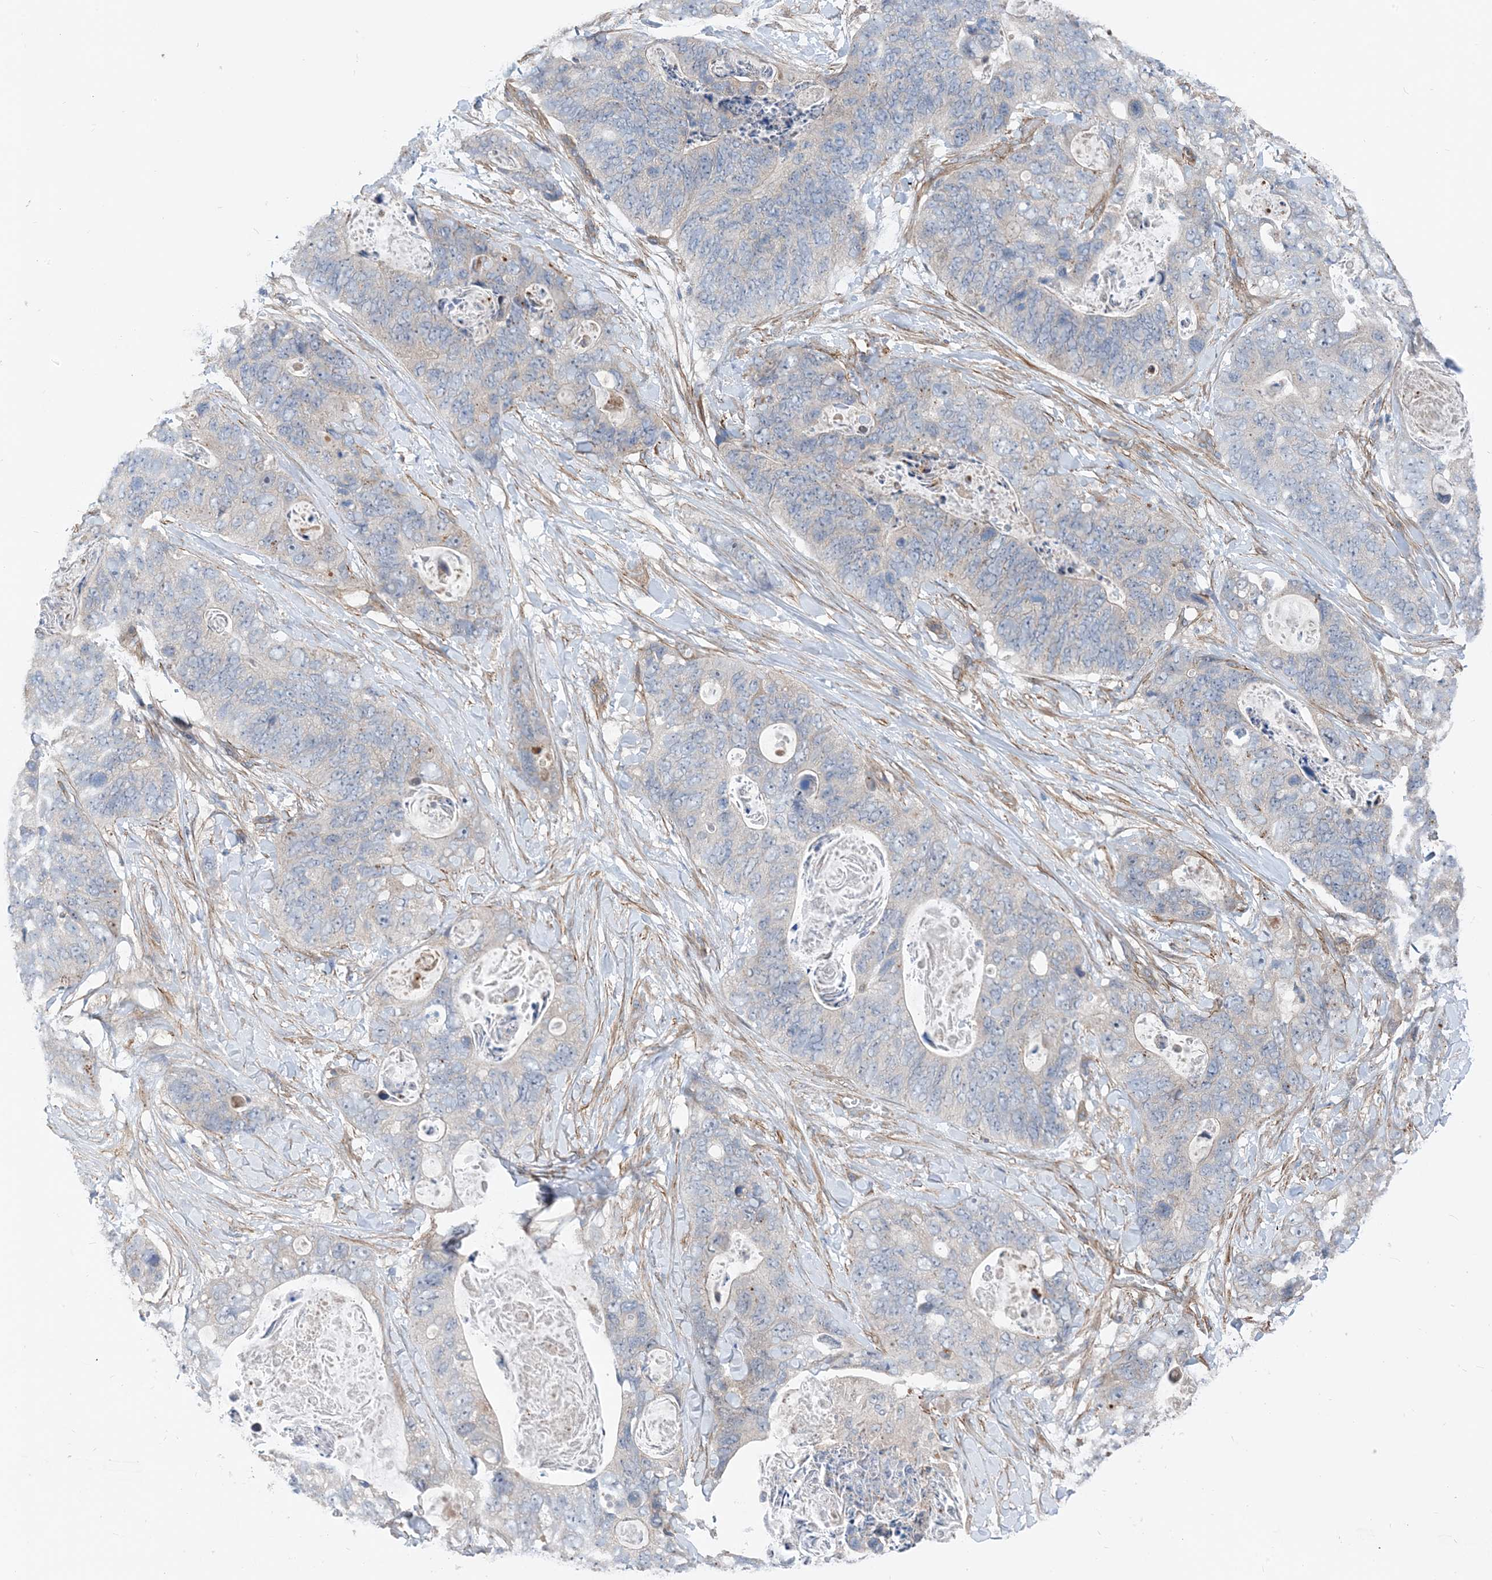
{"staining": {"intensity": "weak", "quantity": "<25%", "location": "cytoplasmic/membranous"}, "tissue": "stomach cancer", "cell_type": "Tumor cells", "image_type": "cancer", "snomed": [{"axis": "morphology", "description": "Adenocarcinoma, NOS"}, {"axis": "topography", "description": "Stomach"}], "caption": "Micrograph shows no significant protein positivity in tumor cells of stomach adenocarcinoma.", "gene": "PLEKHA3", "patient": {"sex": "female", "age": 89}}